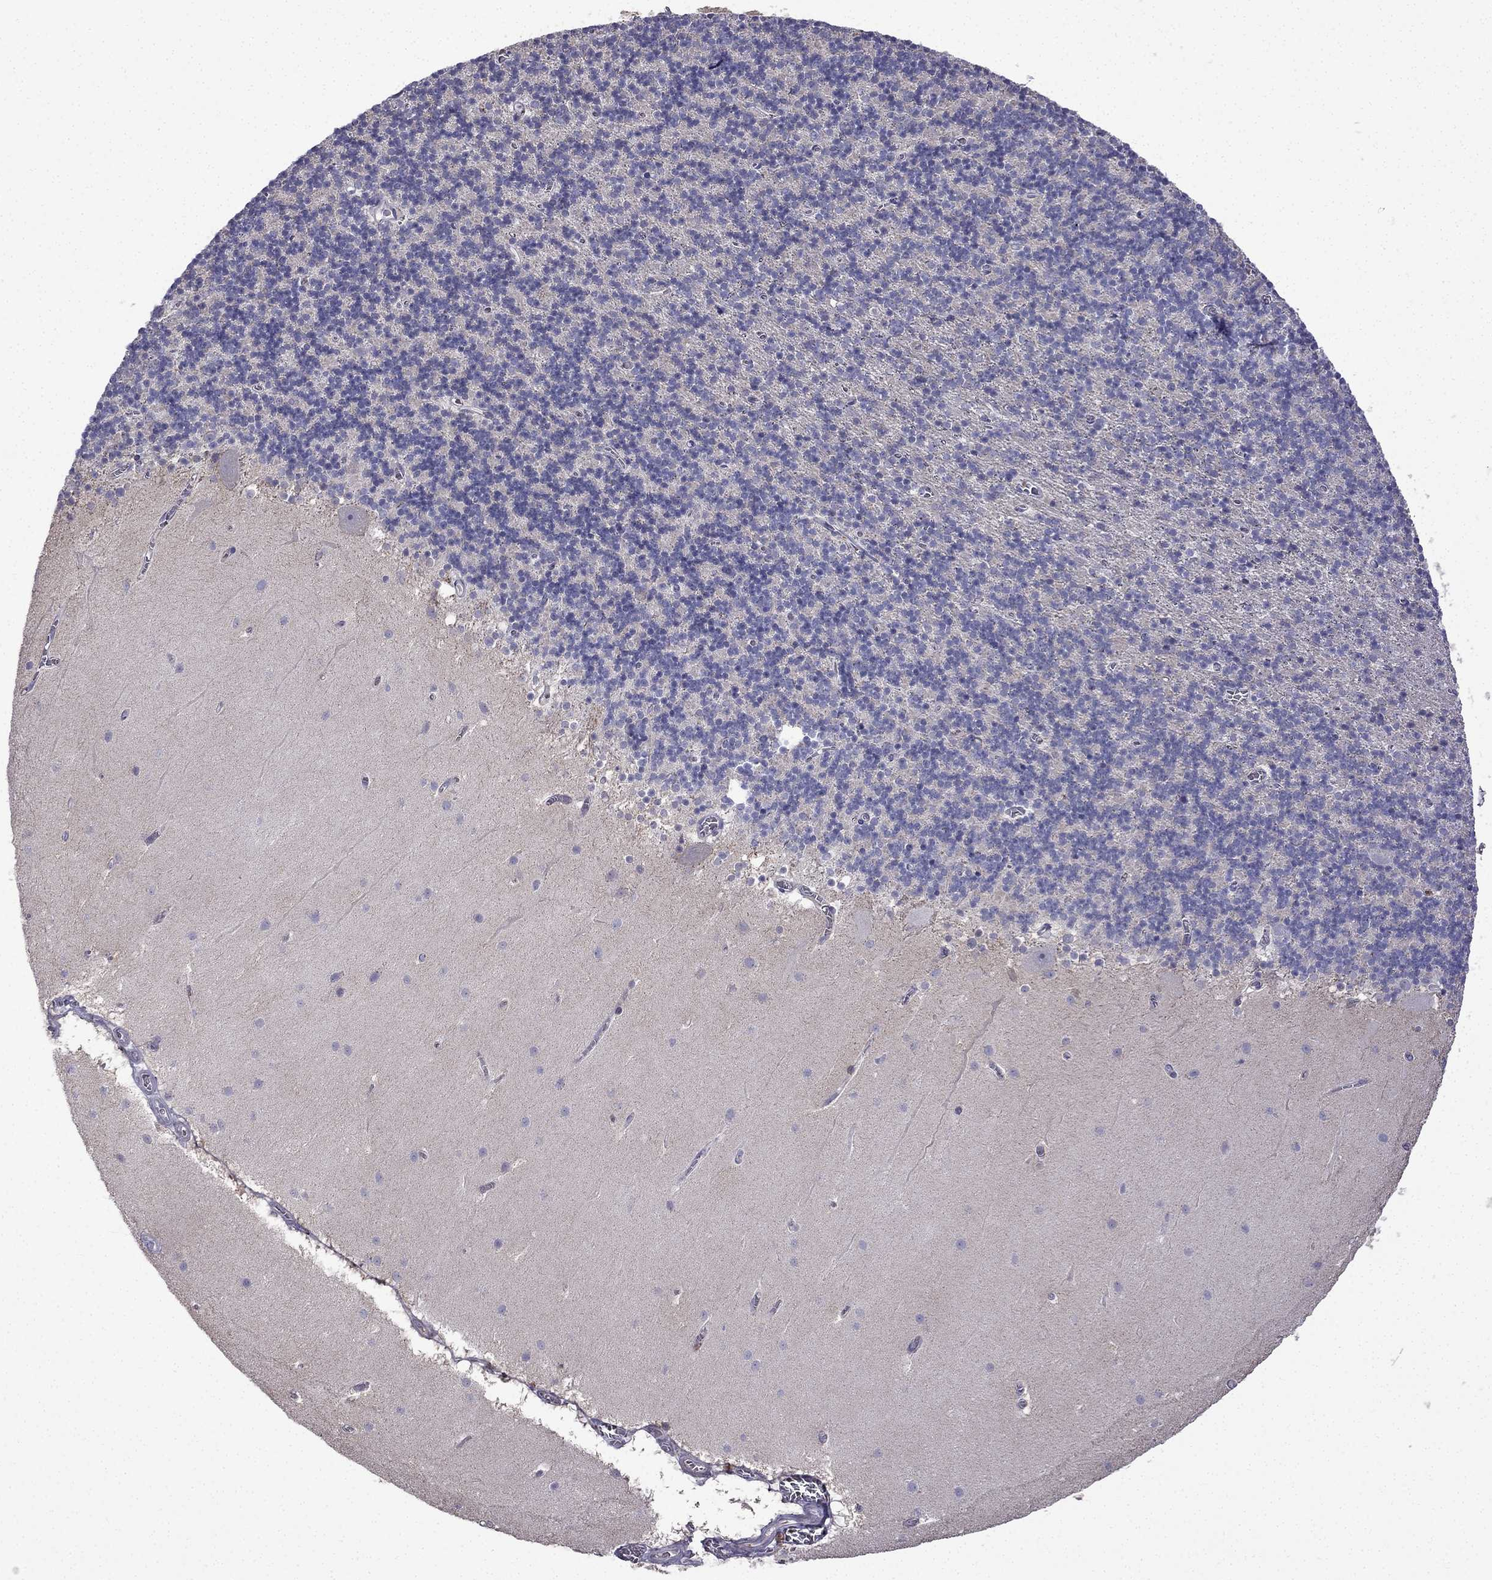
{"staining": {"intensity": "negative", "quantity": "none", "location": "none"}, "tissue": "cerebellum", "cell_type": "Cells in granular layer", "image_type": "normal", "snomed": [{"axis": "morphology", "description": "Normal tissue, NOS"}, {"axis": "topography", "description": "Cerebellum"}], "caption": "High magnification brightfield microscopy of normal cerebellum stained with DAB (brown) and counterstained with hematoxylin (blue): cells in granular layer show no significant staining. (DAB IHC visualized using brightfield microscopy, high magnification).", "gene": "UHRF1", "patient": {"sex": "male", "age": 70}}